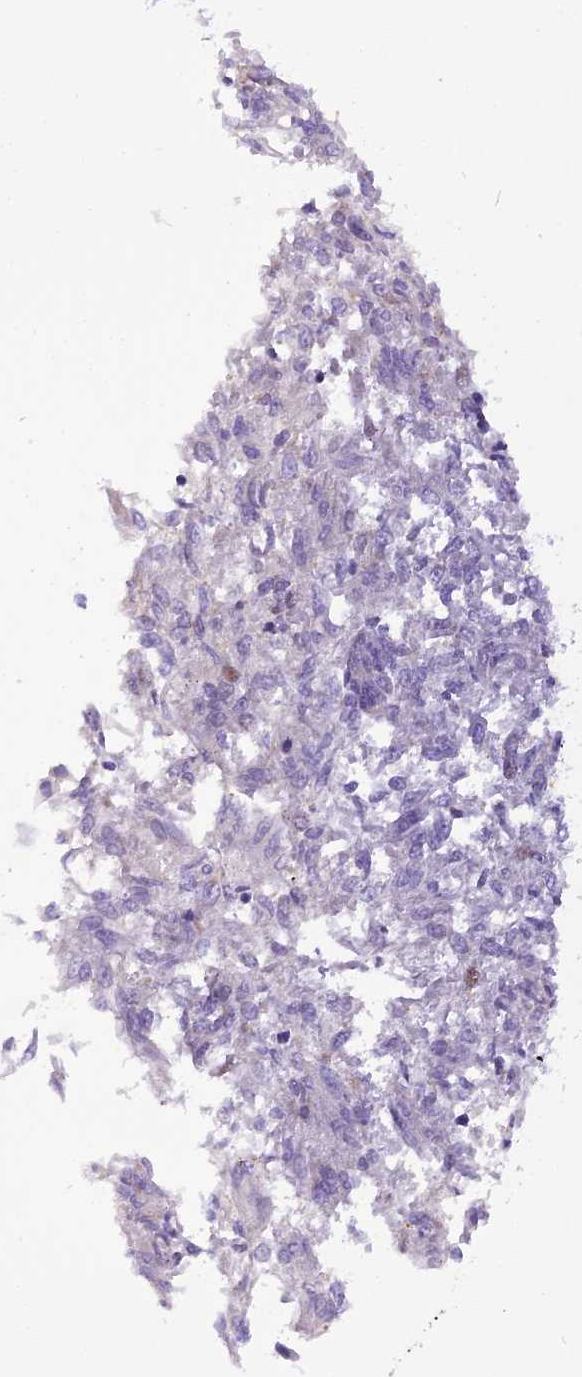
{"staining": {"intensity": "negative", "quantity": "none", "location": "none"}, "tissue": "endometrial cancer", "cell_type": "Tumor cells", "image_type": "cancer", "snomed": [{"axis": "morphology", "description": "Adenocarcinoma, NOS"}, {"axis": "topography", "description": "Endometrium"}], "caption": "The micrograph demonstrates no significant positivity in tumor cells of endometrial adenocarcinoma. Nuclei are stained in blue.", "gene": "IRF2BP1", "patient": {"sex": "female", "age": 58}}